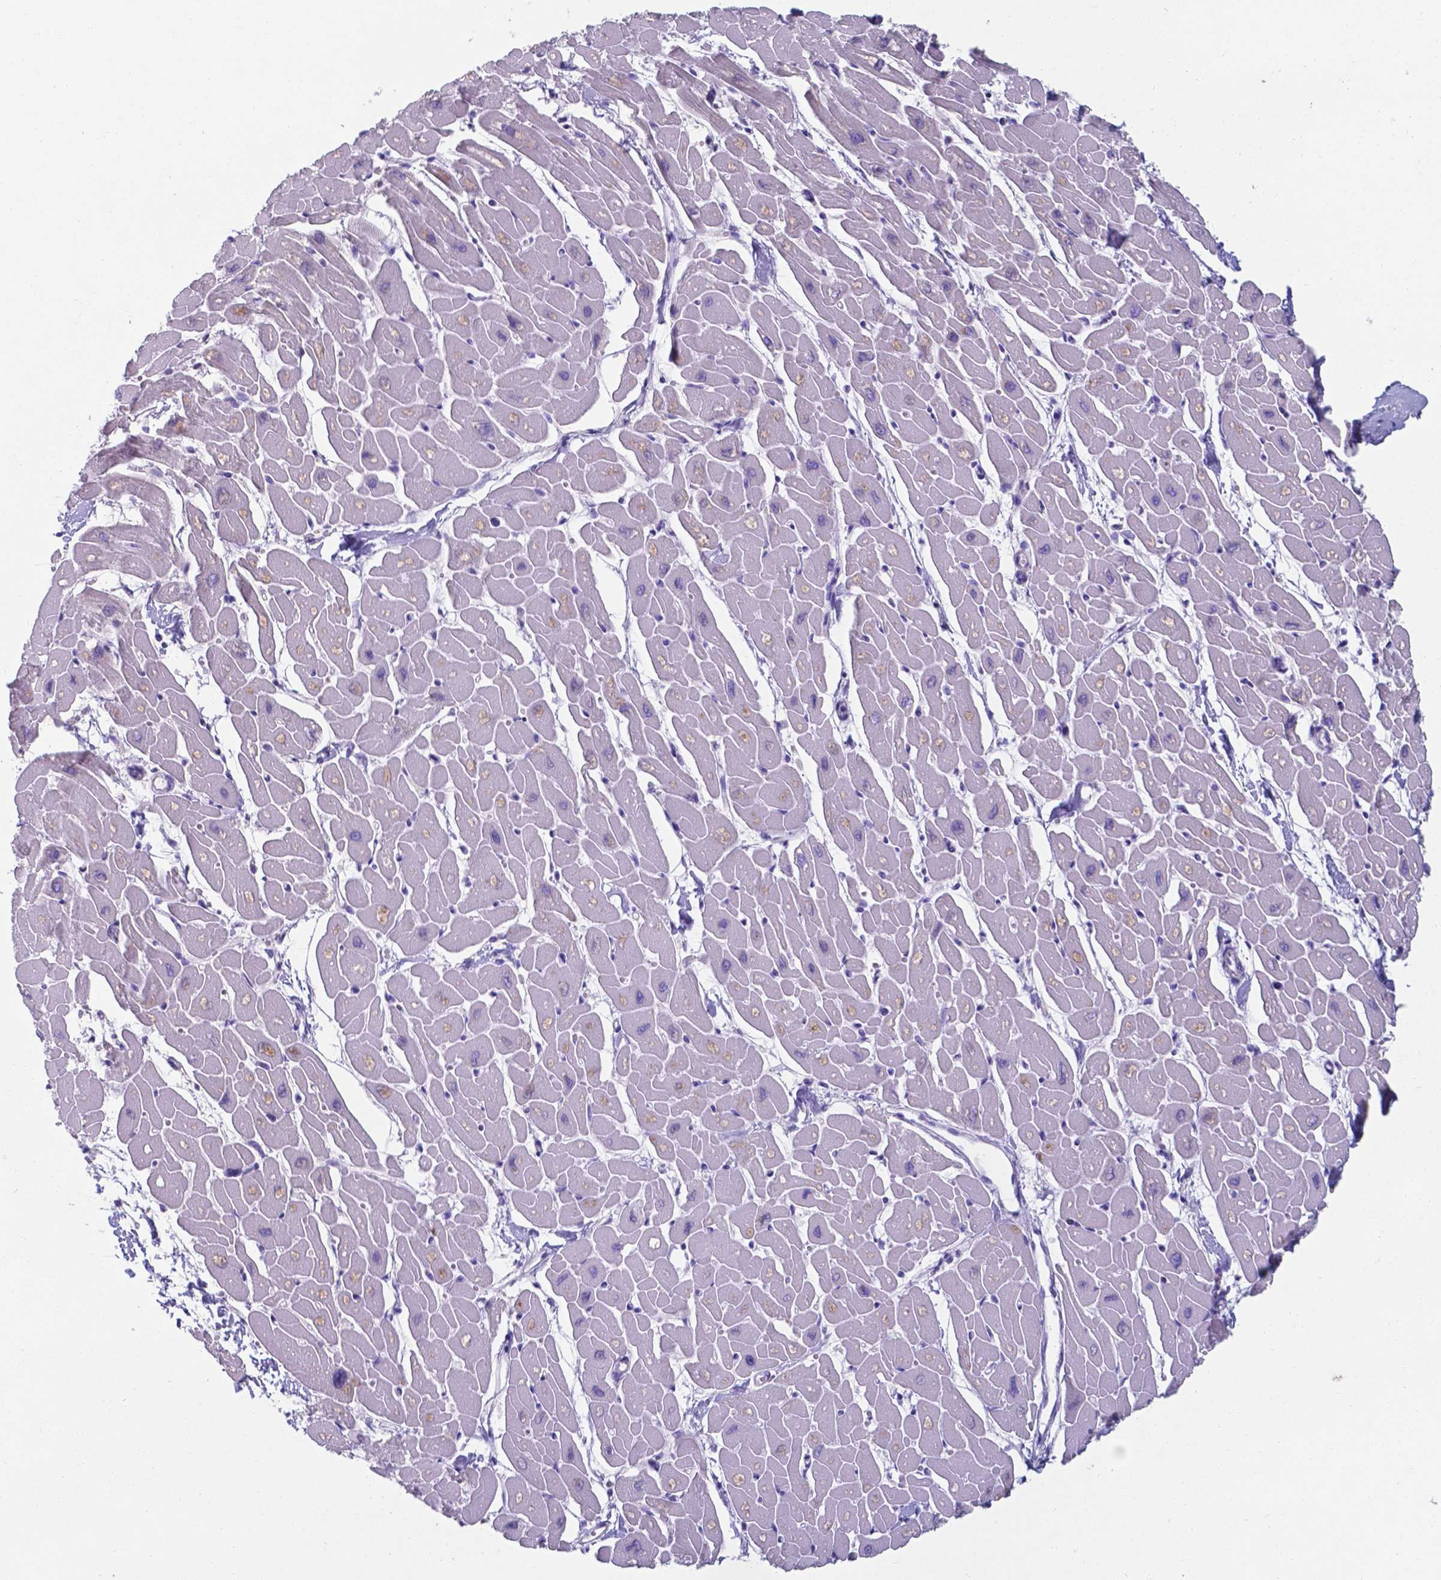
{"staining": {"intensity": "negative", "quantity": "none", "location": "none"}, "tissue": "heart muscle", "cell_type": "Cardiomyocytes", "image_type": "normal", "snomed": [{"axis": "morphology", "description": "Normal tissue, NOS"}, {"axis": "topography", "description": "Heart"}], "caption": "The IHC photomicrograph has no significant staining in cardiomyocytes of heart muscle.", "gene": "UBE2J1", "patient": {"sex": "male", "age": 57}}